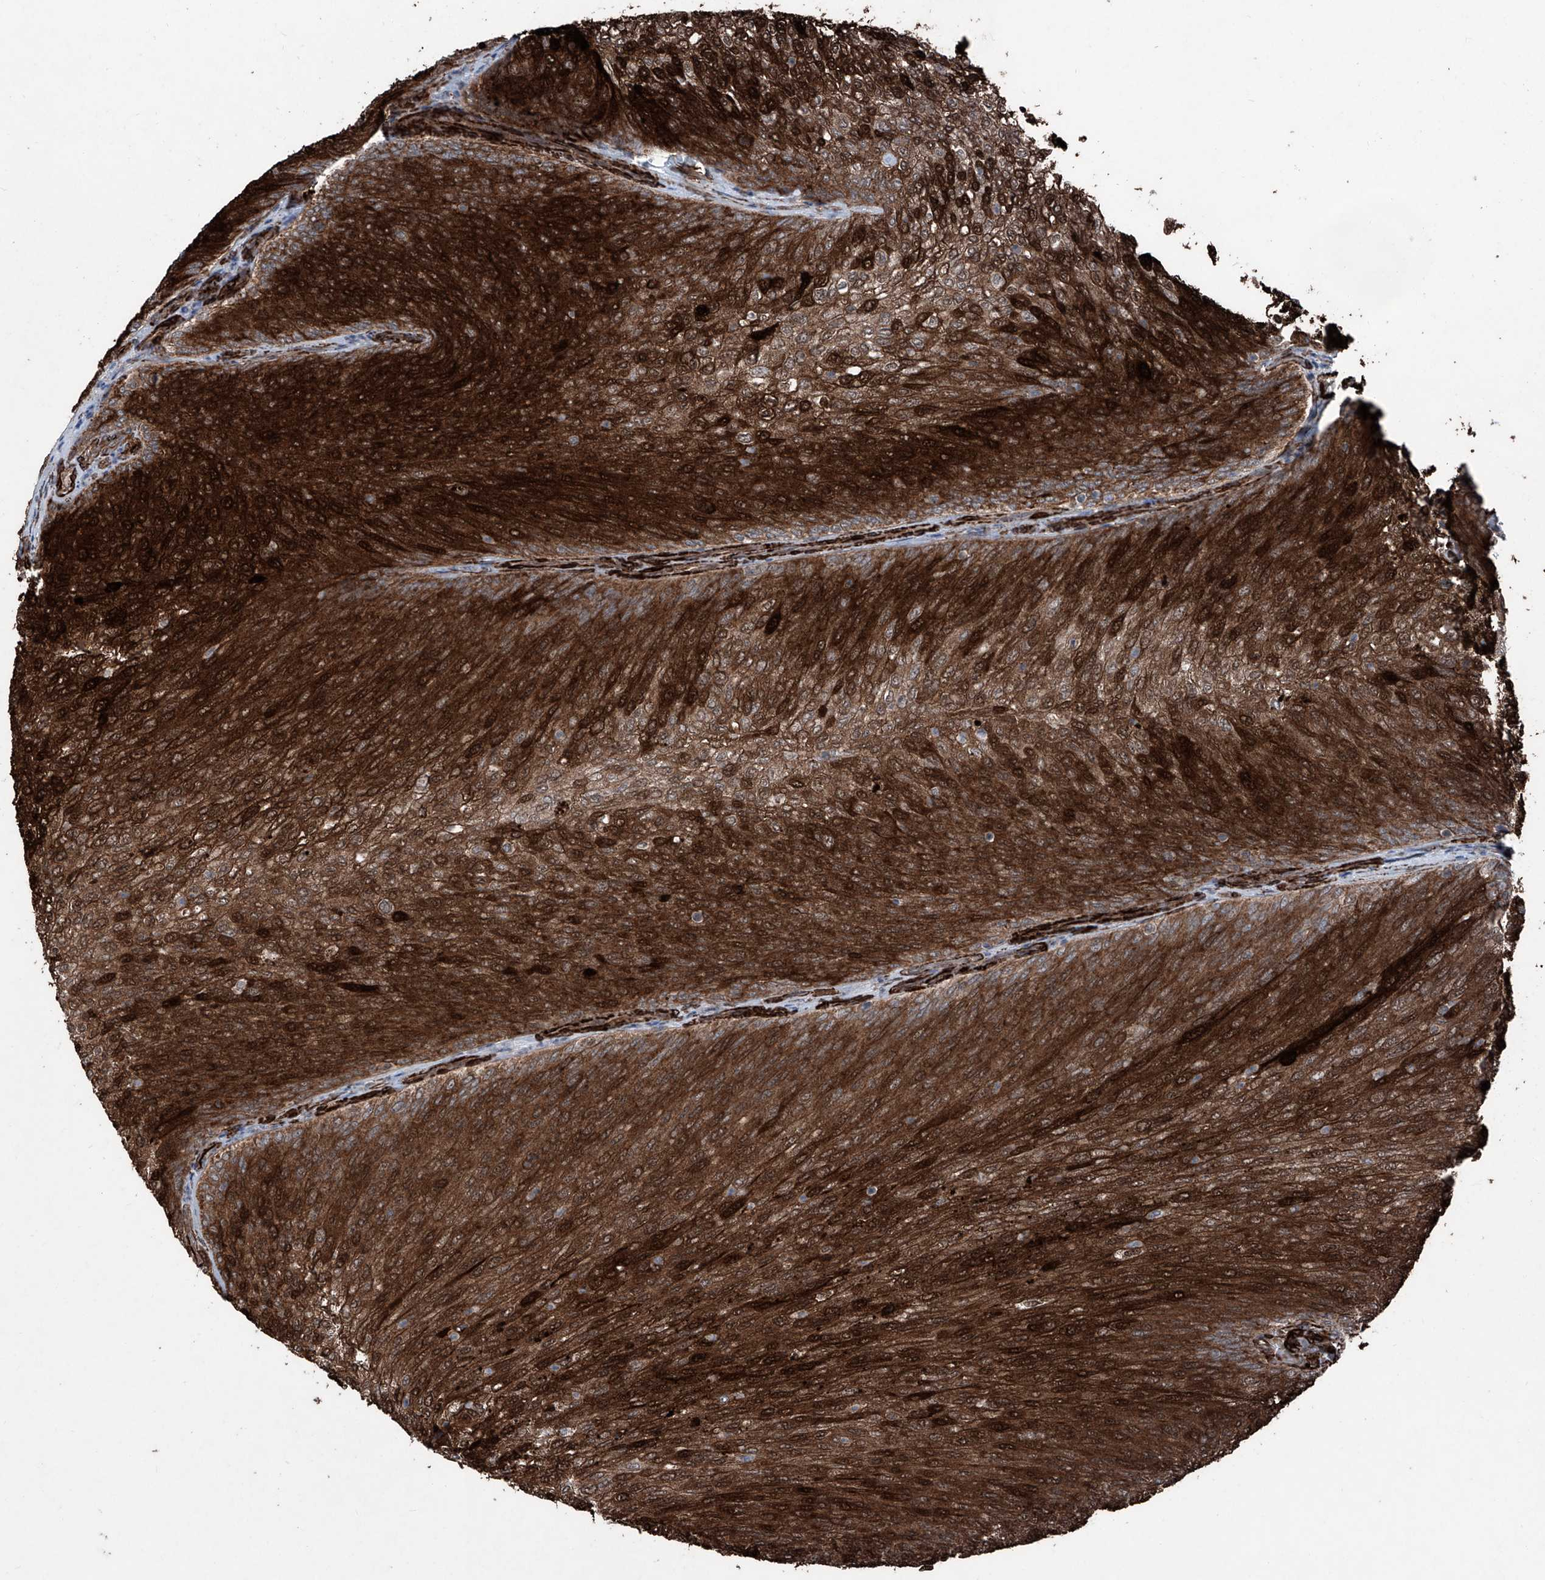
{"staining": {"intensity": "strong", "quantity": ">75%", "location": "cytoplasmic/membranous,nuclear"}, "tissue": "urothelial cancer", "cell_type": "Tumor cells", "image_type": "cancer", "snomed": [{"axis": "morphology", "description": "Urothelial carcinoma, Low grade"}, {"axis": "topography", "description": "Urinary bladder"}], "caption": "An image of urothelial cancer stained for a protein reveals strong cytoplasmic/membranous and nuclear brown staining in tumor cells.", "gene": "COA7", "patient": {"sex": "female", "age": 79}}